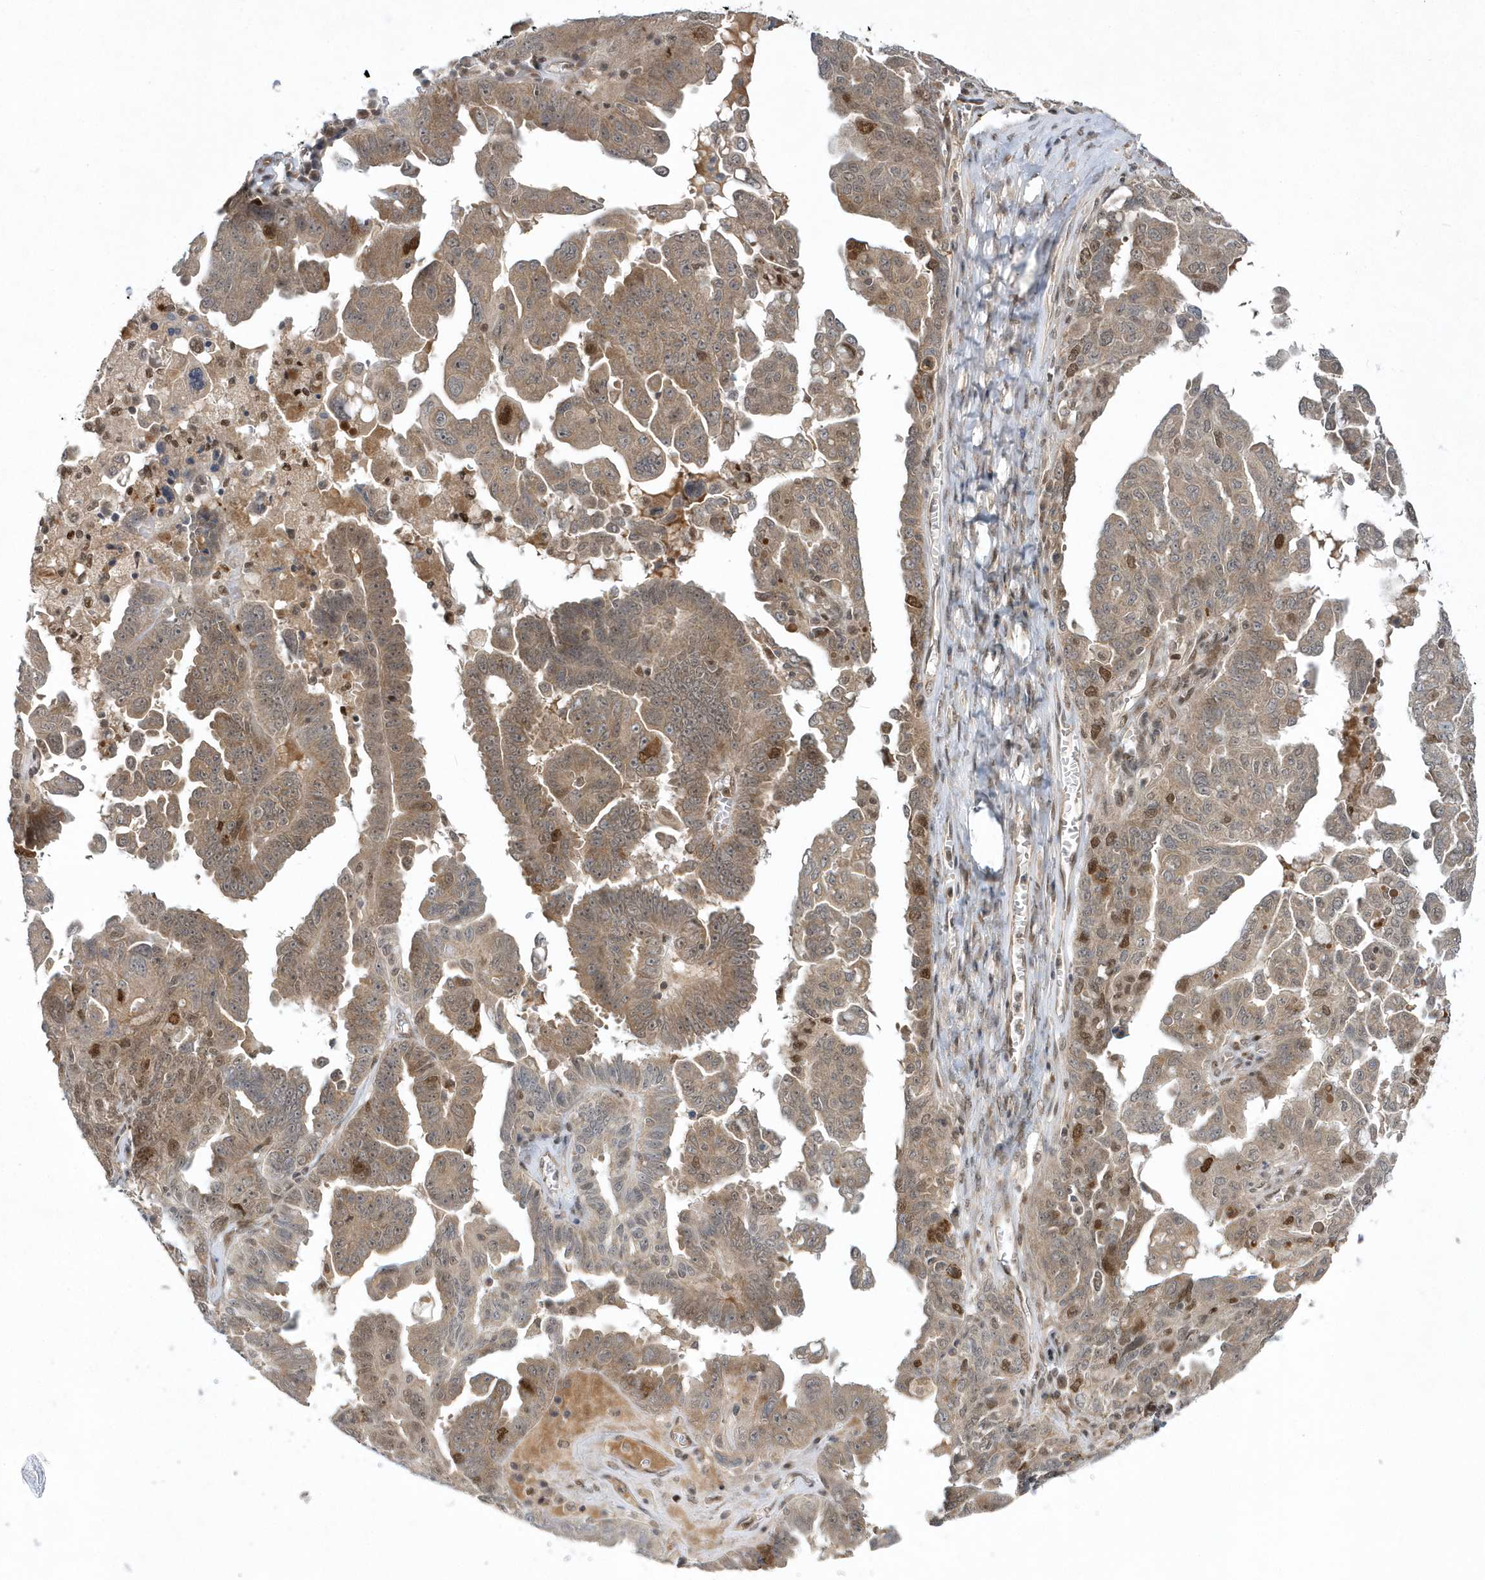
{"staining": {"intensity": "moderate", "quantity": ">75%", "location": "cytoplasmic/membranous,nuclear"}, "tissue": "ovarian cancer", "cell_type": "Tumor cells", "image_type": "cancer", "snomed": [{"axis": "morphology", "description": "Carcinoma, endometroid"}, {"axis": "topography", "description": "Ovary"}], "caption": "Ovarian cancer (endometroid carcinoma) was stained to show a protein in brown. There is medium levels of moderate cytoplasmic/membranous and nuclear staining in approximately >75% of tumor cells. Nuclei are stained in blue.", "gene": "MXI1", "patient": {"sex": "female", "age": 62}}